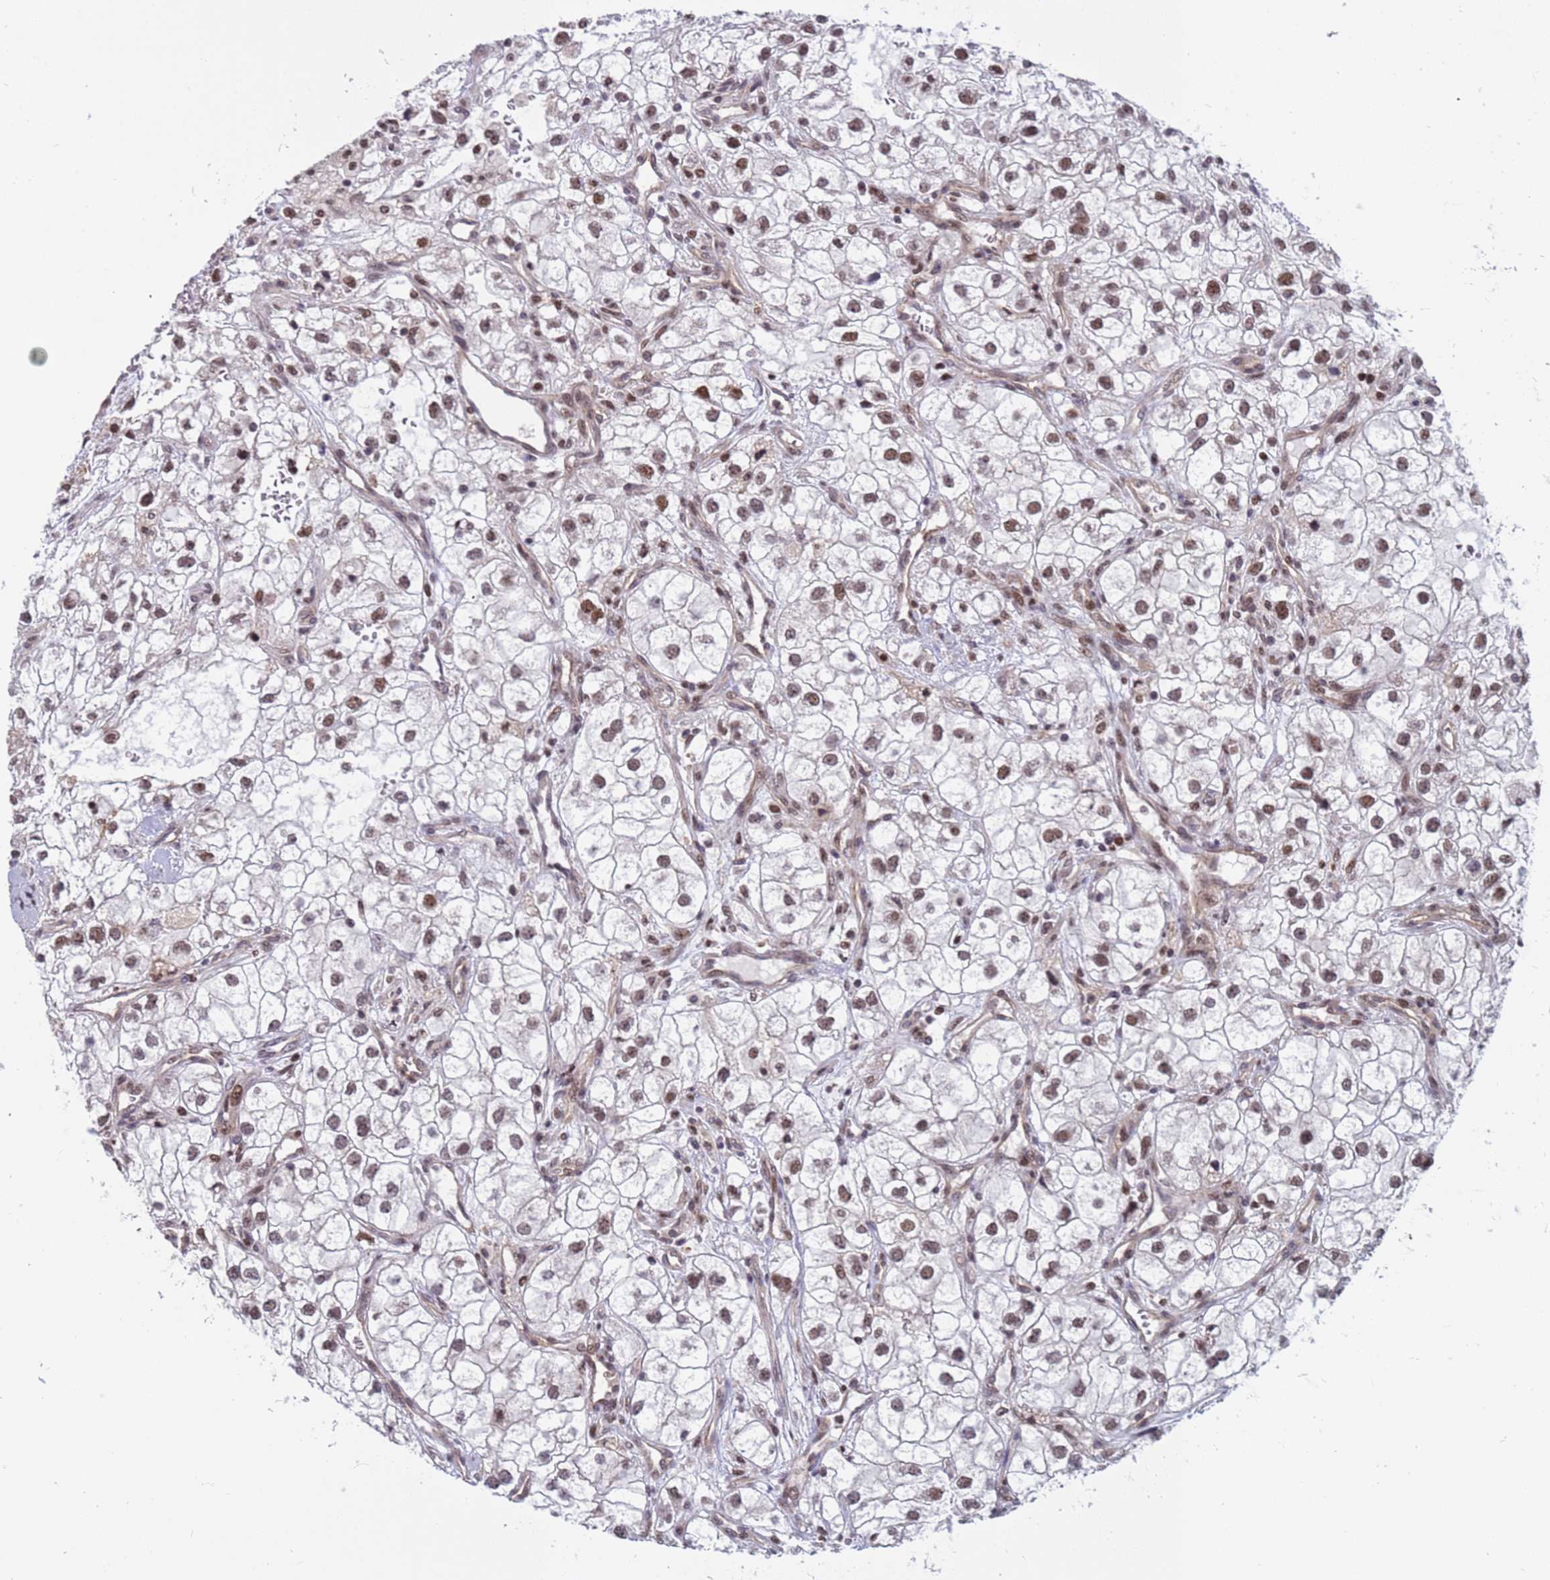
{"staining": {"intensity": "moderate", "quantity": ">75%", "location": "nuclear"}, "tissue": "renal cancer", "cell_type": "Tumor cells", "image_type": "cancer", "snomed": [{"axis": "morphology", "description": "Adenocarcinoma, NOS"}, {"axis": "topography", "description": "Kidney"}], "caption": "High-magnification brightfield microscopy of renal cancer stained with DAB (3,3'-diaminobenzidine) (brown) and counterstained with hematoxylin (blue). tumor cells exhibit moderate nuclear staining is seen in about>75% of cells.", "gene": "NSL1", "patient": {"sex": "male", "age": 59}}